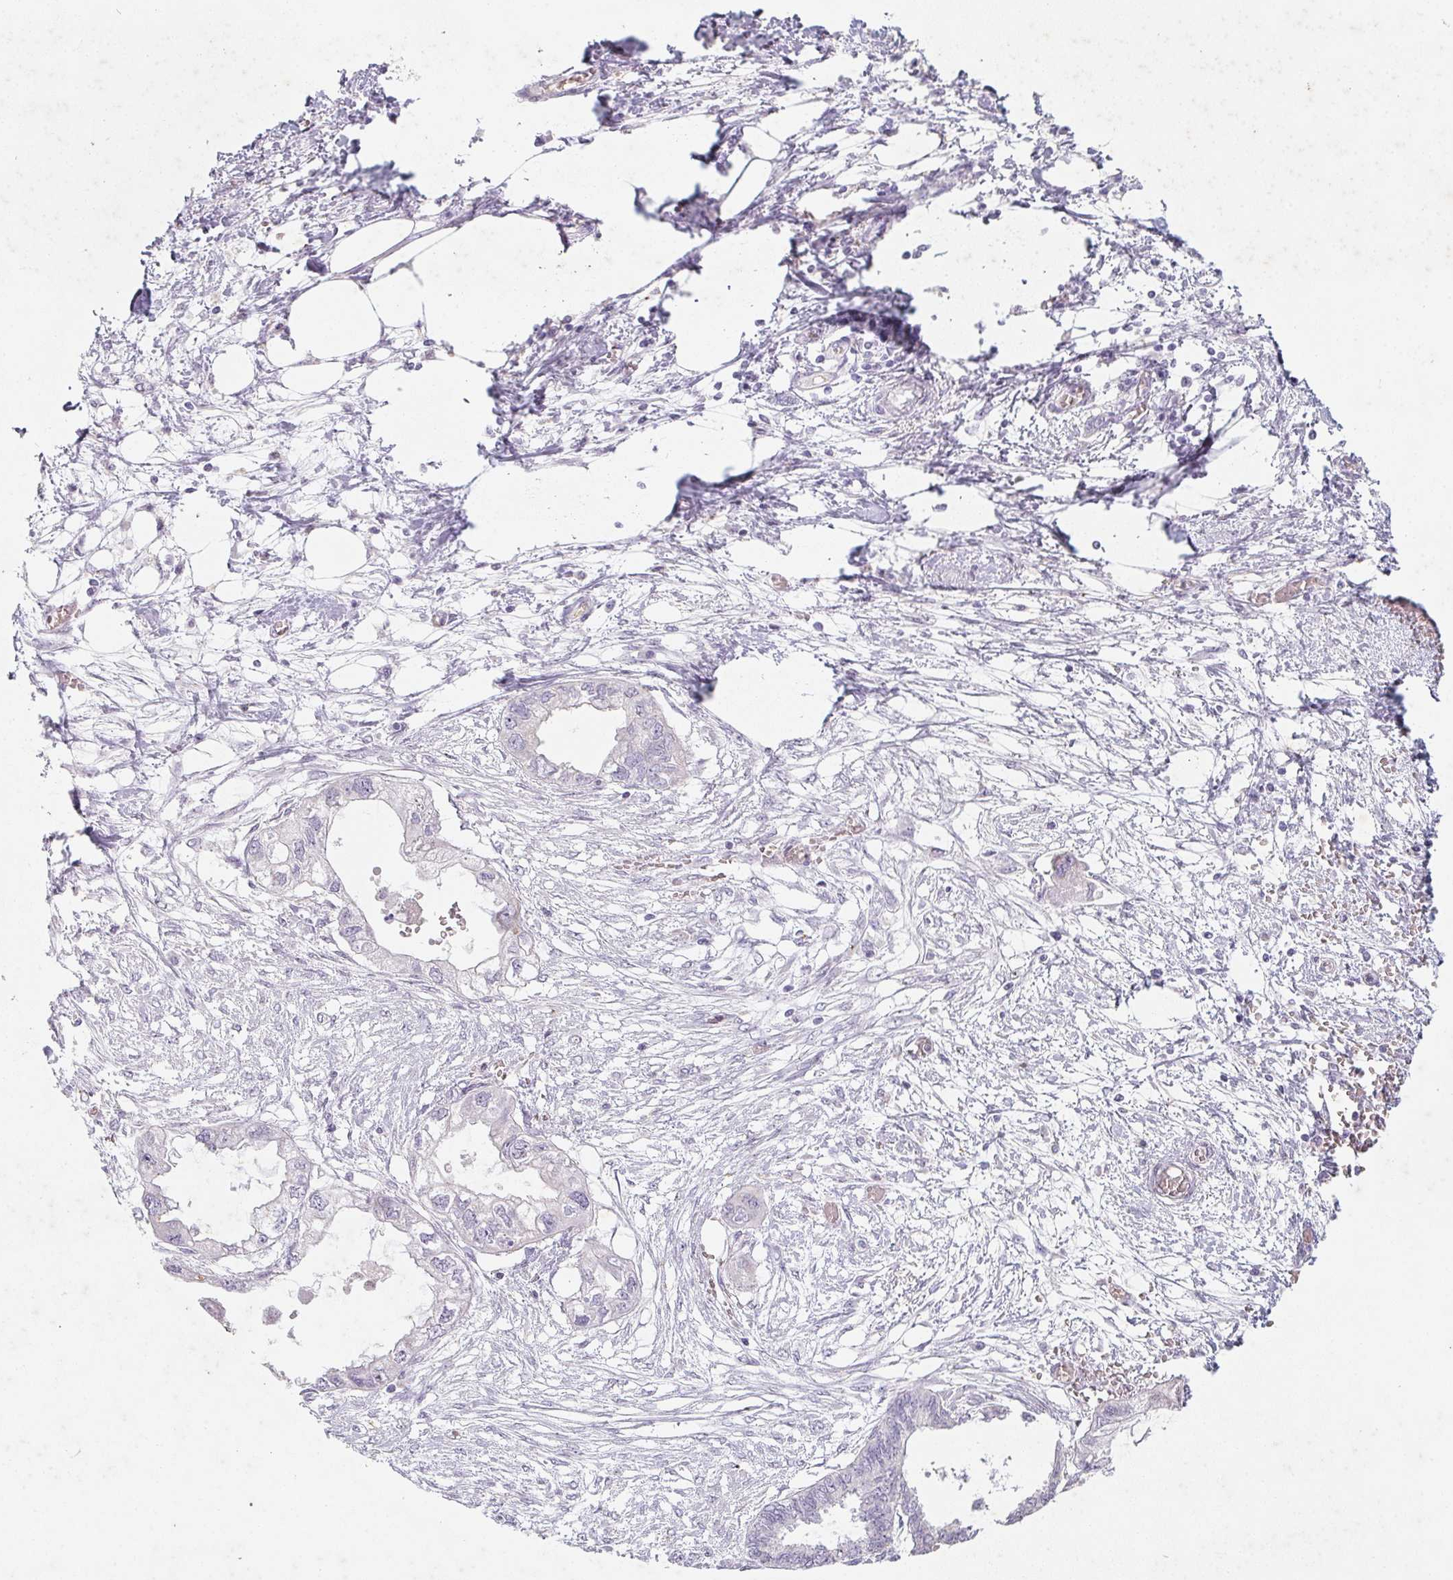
{"staining": {"intensity": "negative", "quantity": "none", "location": "none"}, "tissue": "endometrial cancer", "cell_type": "Tumor cells", "image_type": "cancer", "snomed": [{"axis": "morphology", "description": "Adenocarcinoma, NOS"}, {"axis": "morphology", "description": "Adenocarcinoma, metastatic, NOS"}, {"axis": "topography", "description": "Adipose tissue"}, {"axis": "topography", "description": "Endometrium"}], "caption": "Micrograph shows no significant protein positivity in tumor cells of endometrial adenocarcinoma. (DAB immunohistochemistry (IHC) with hematoxylin counter stain).", "gene": "DCD", "patient": {"sex": "female", "age": 67}}